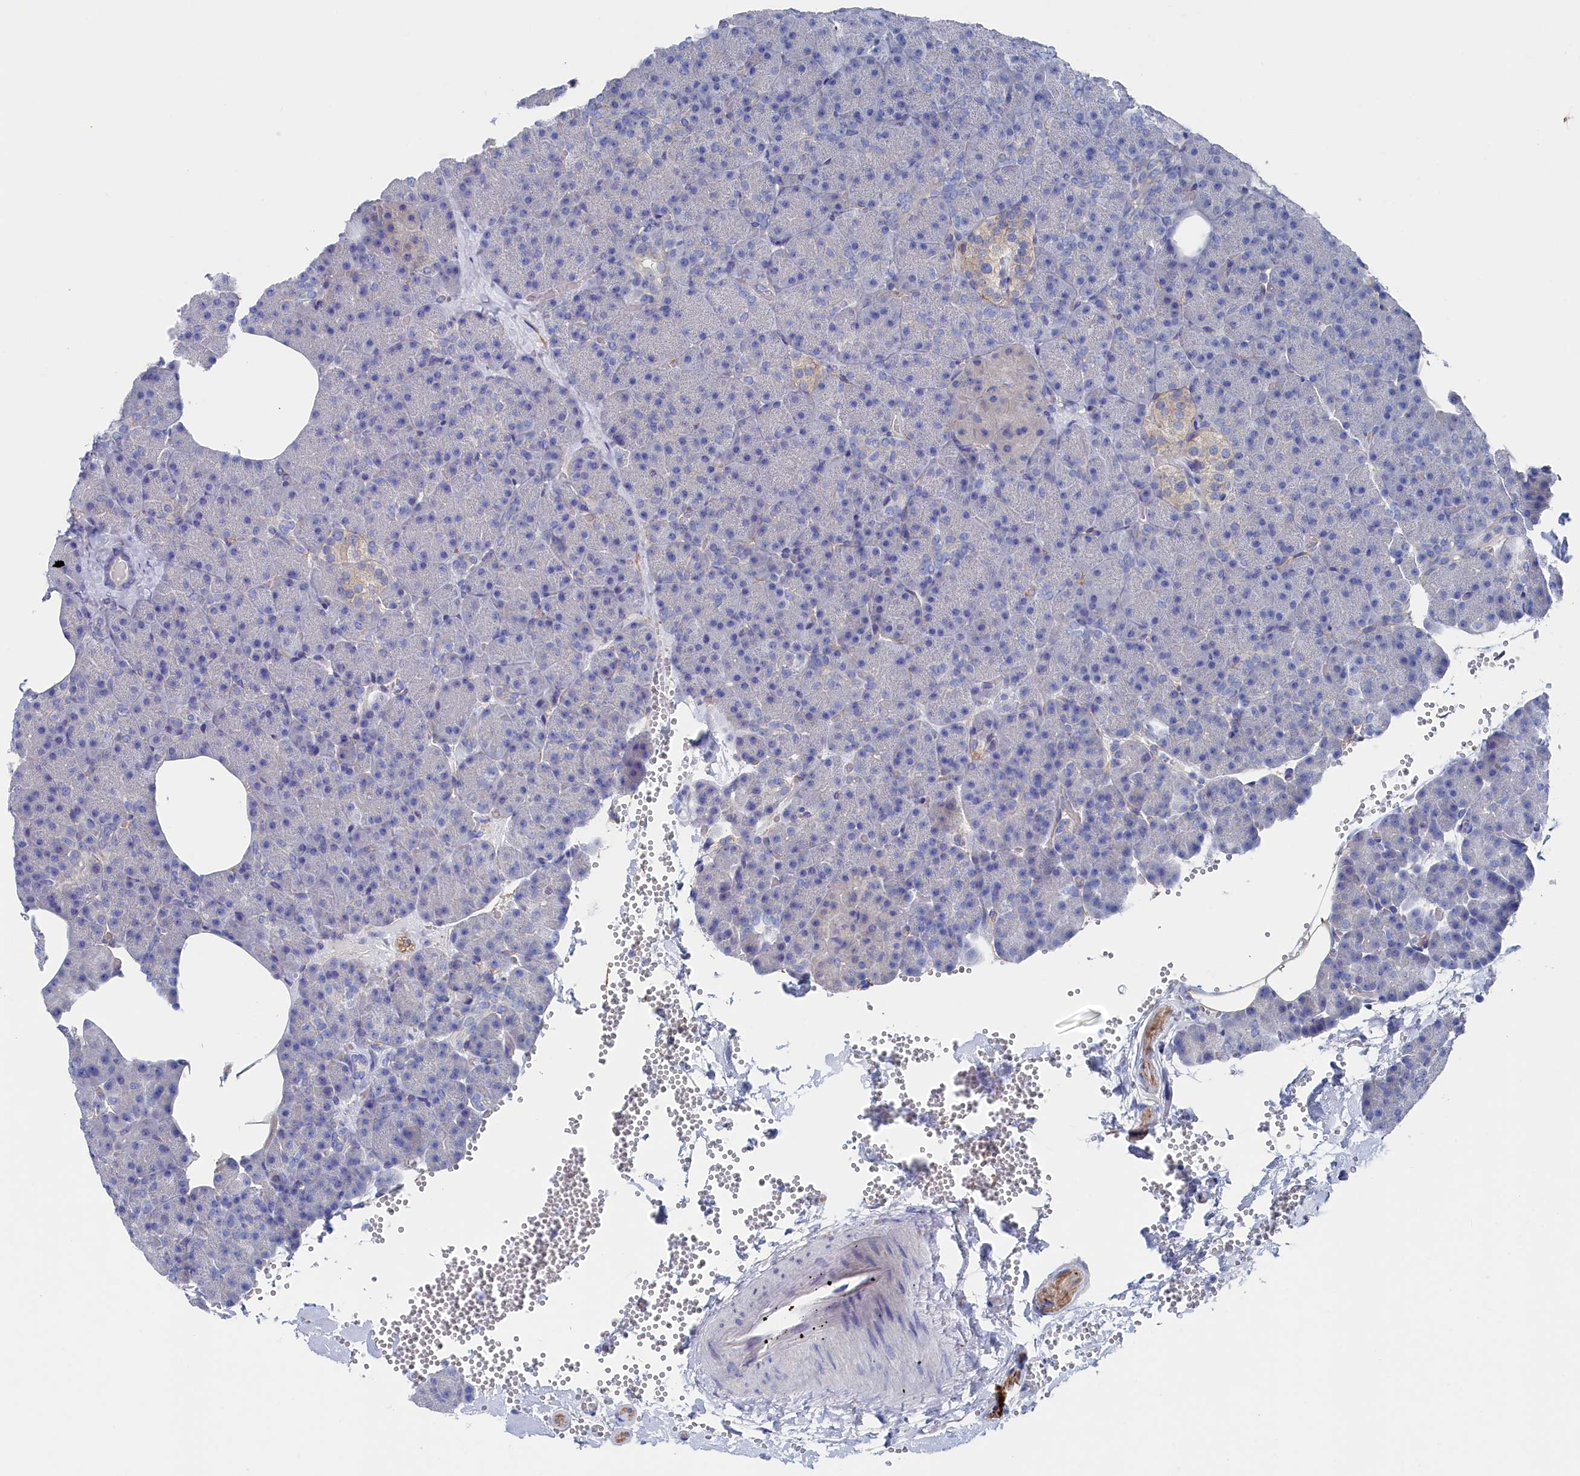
{"staining": {"intensity": "negative", "quantity": "none", "location": "none"}, "tissue": "pancreas", "cell_type": "Exocrine glandular cells", "image_type": "normal", "snomed": [{"axis": "morphology", "description": "Normal tissue, NOS"}, {"axis": "morphology", "description": "Carcinoid, malignant, NOS"}, {"axis": "topography", "description": "Pancreas"}], "caption": "Exocrine glandular cells show no significant protein expression in normal pancreas. (DAB immunohistochemistry with hematoxylin counter stain).", "gene": "TMOD2", "patient": {"sex": "female", "age": 35}}